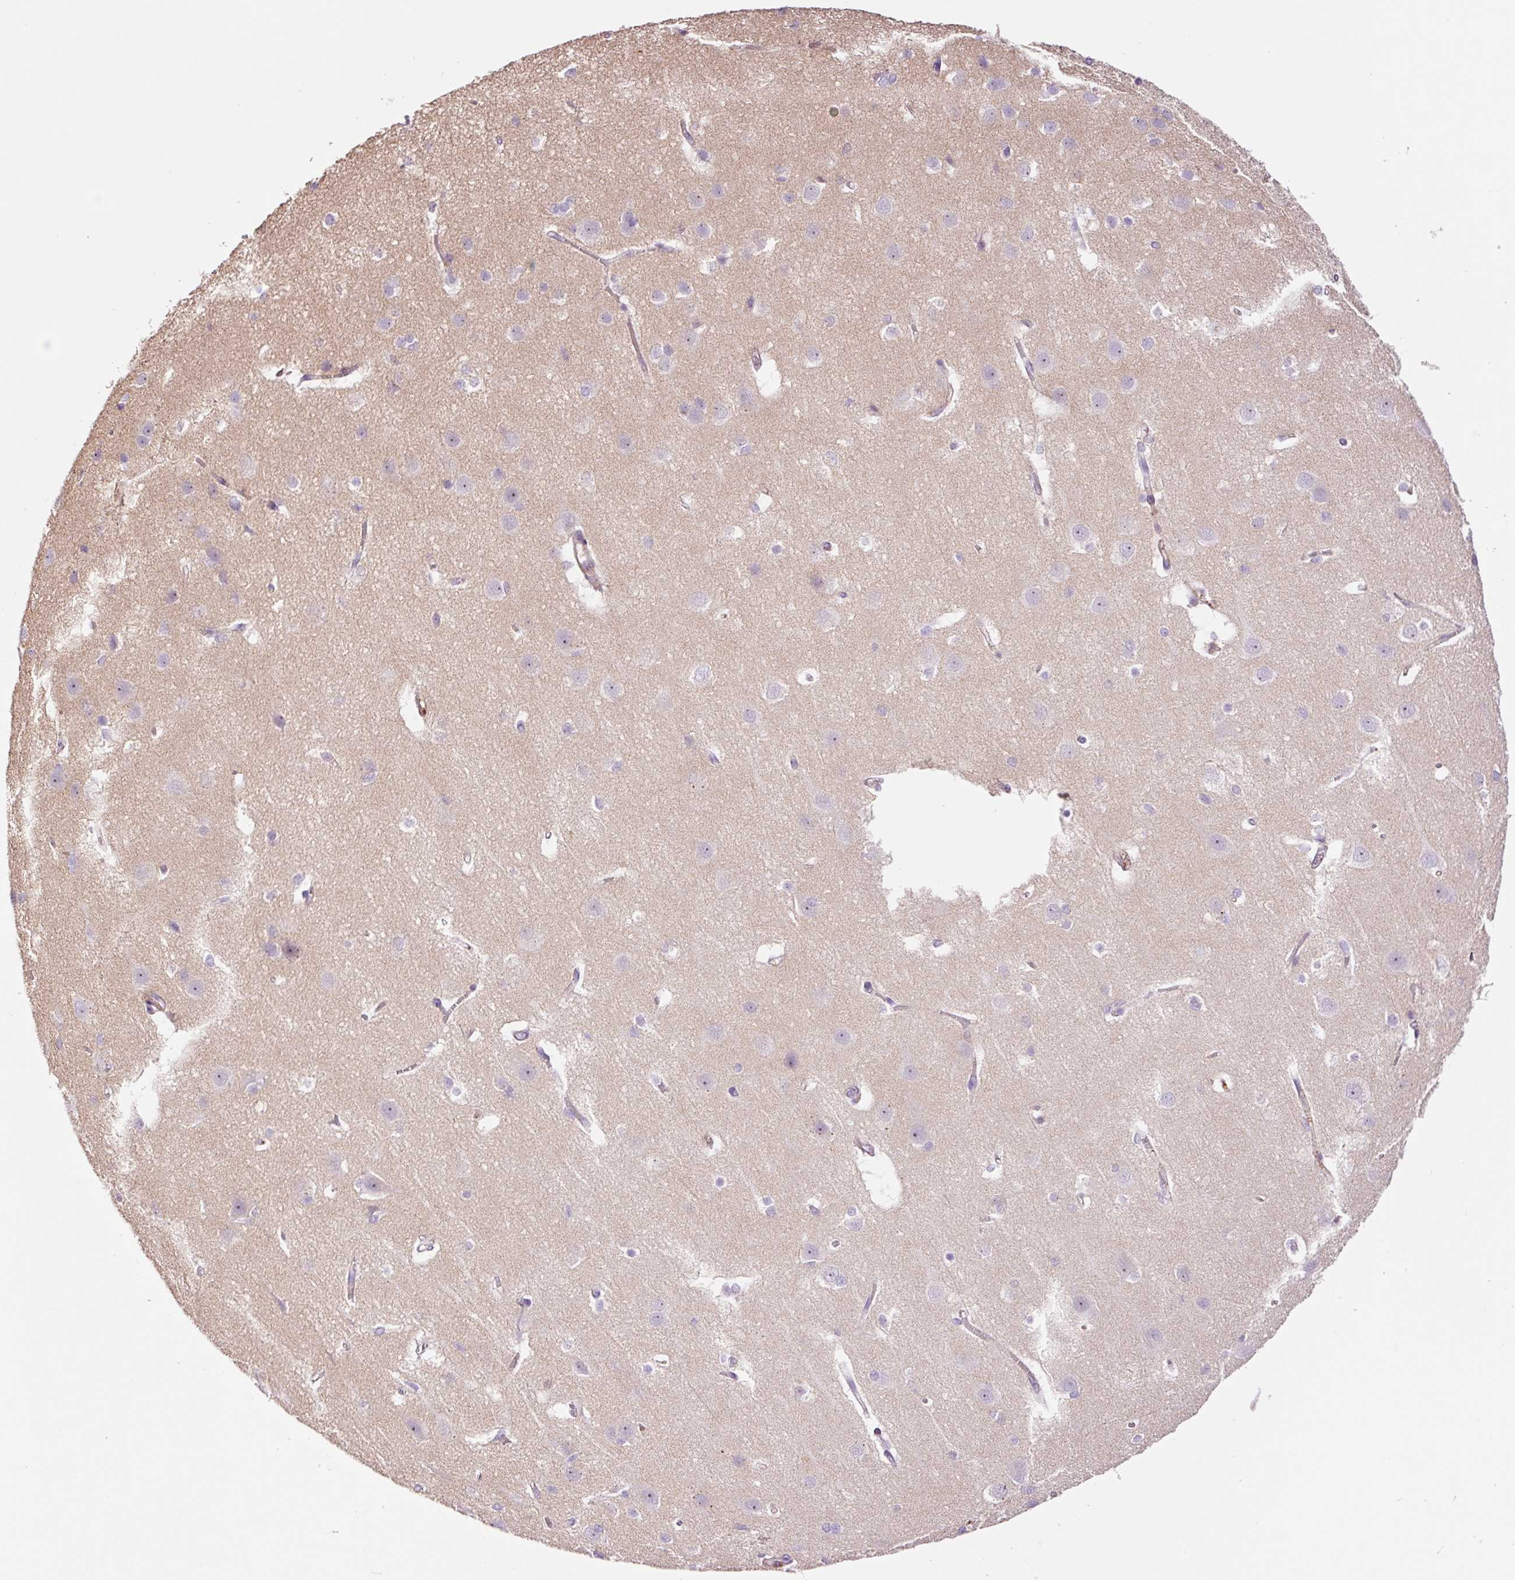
{"staining": {"intensity": "weak", "quantity": "25%-75%", "location": "cytoplasmic/membranous"}, "tissue": "cerebral cortex", "cell_type": "Endothelial cells", "image_type": "normal", "snomed": [{"axis": "morphology", "description": "Normal tissue, NOS"}, {"axis": "topography", "description": "Cerebral cortex"}], "caption": "DAB (3,3'-diaminobenzidine) immunohistochemical staining of normal cerebral cortex demonstrates weak cytoplasmic/membranous protein staining in about 25%-75% of endothelial cells.", "gene": "TMEM235", "patient": {"sex": "male", "age": 37}}